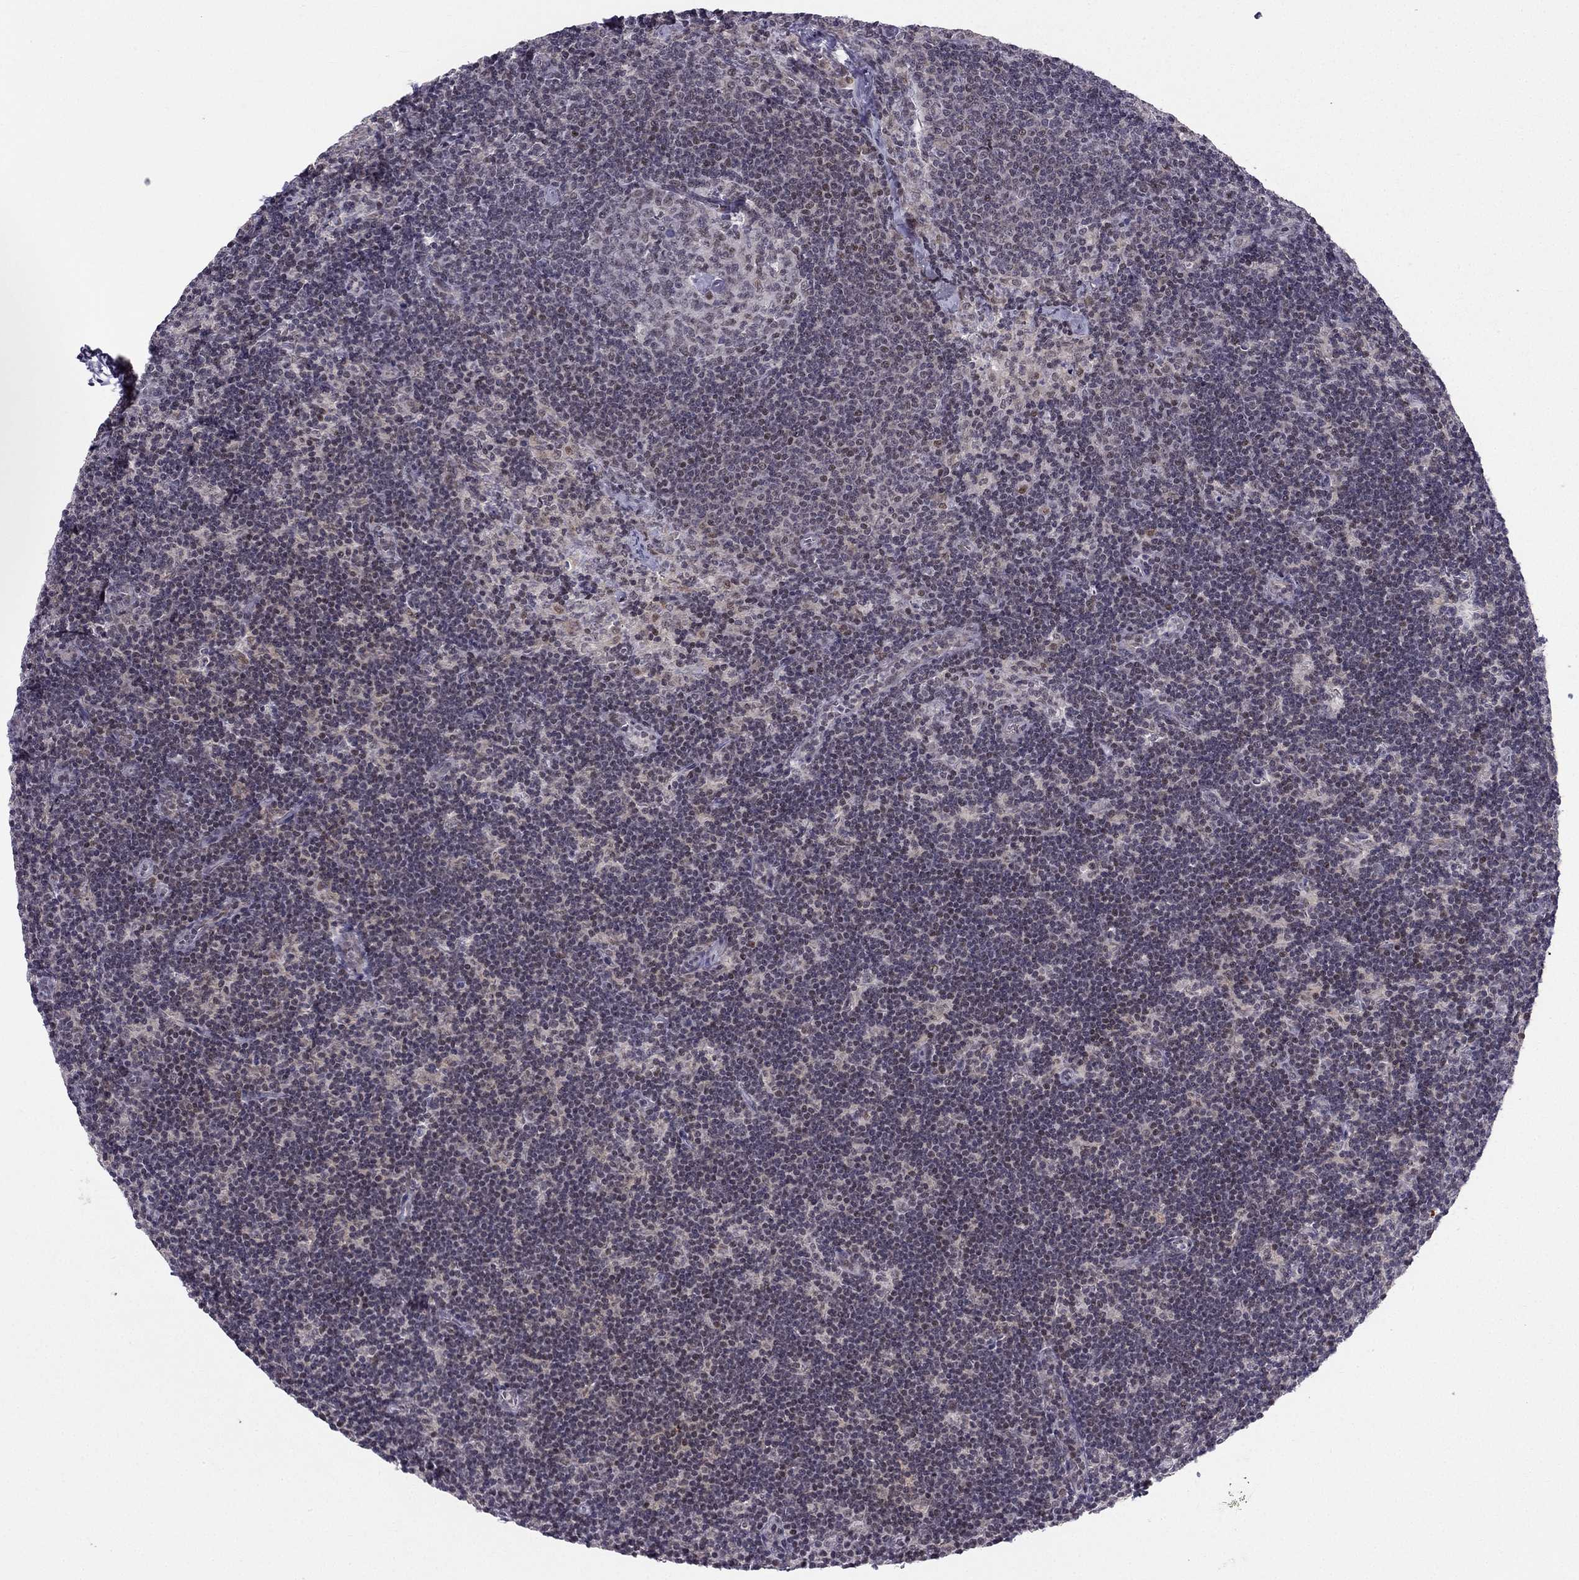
{"staining": {"intensity": "weak", "quantity": "<25%", "location": "nuclear"}, "tissue": "lymph node", "cell_type": "Germinal center cells", "image_type": "normal", "snomed": [{"axis": "morphology", "description": "Normal tissue, NOS"}, {"axis": "topography", "description": "Lymph node"}], "caption": "Immunohistochemistry (IHC) of unremarkable lymph node displays no expression in germinal center cells. The staining was performed using DAB (3,3'-diaminobenzidine) to visualize the protein expression in brown, while the nuclei were stained in blue with hematoxylin (Magnification: 20x).", "gene": "RPRD2", "patient": {"sex": "female", "age": 34}}